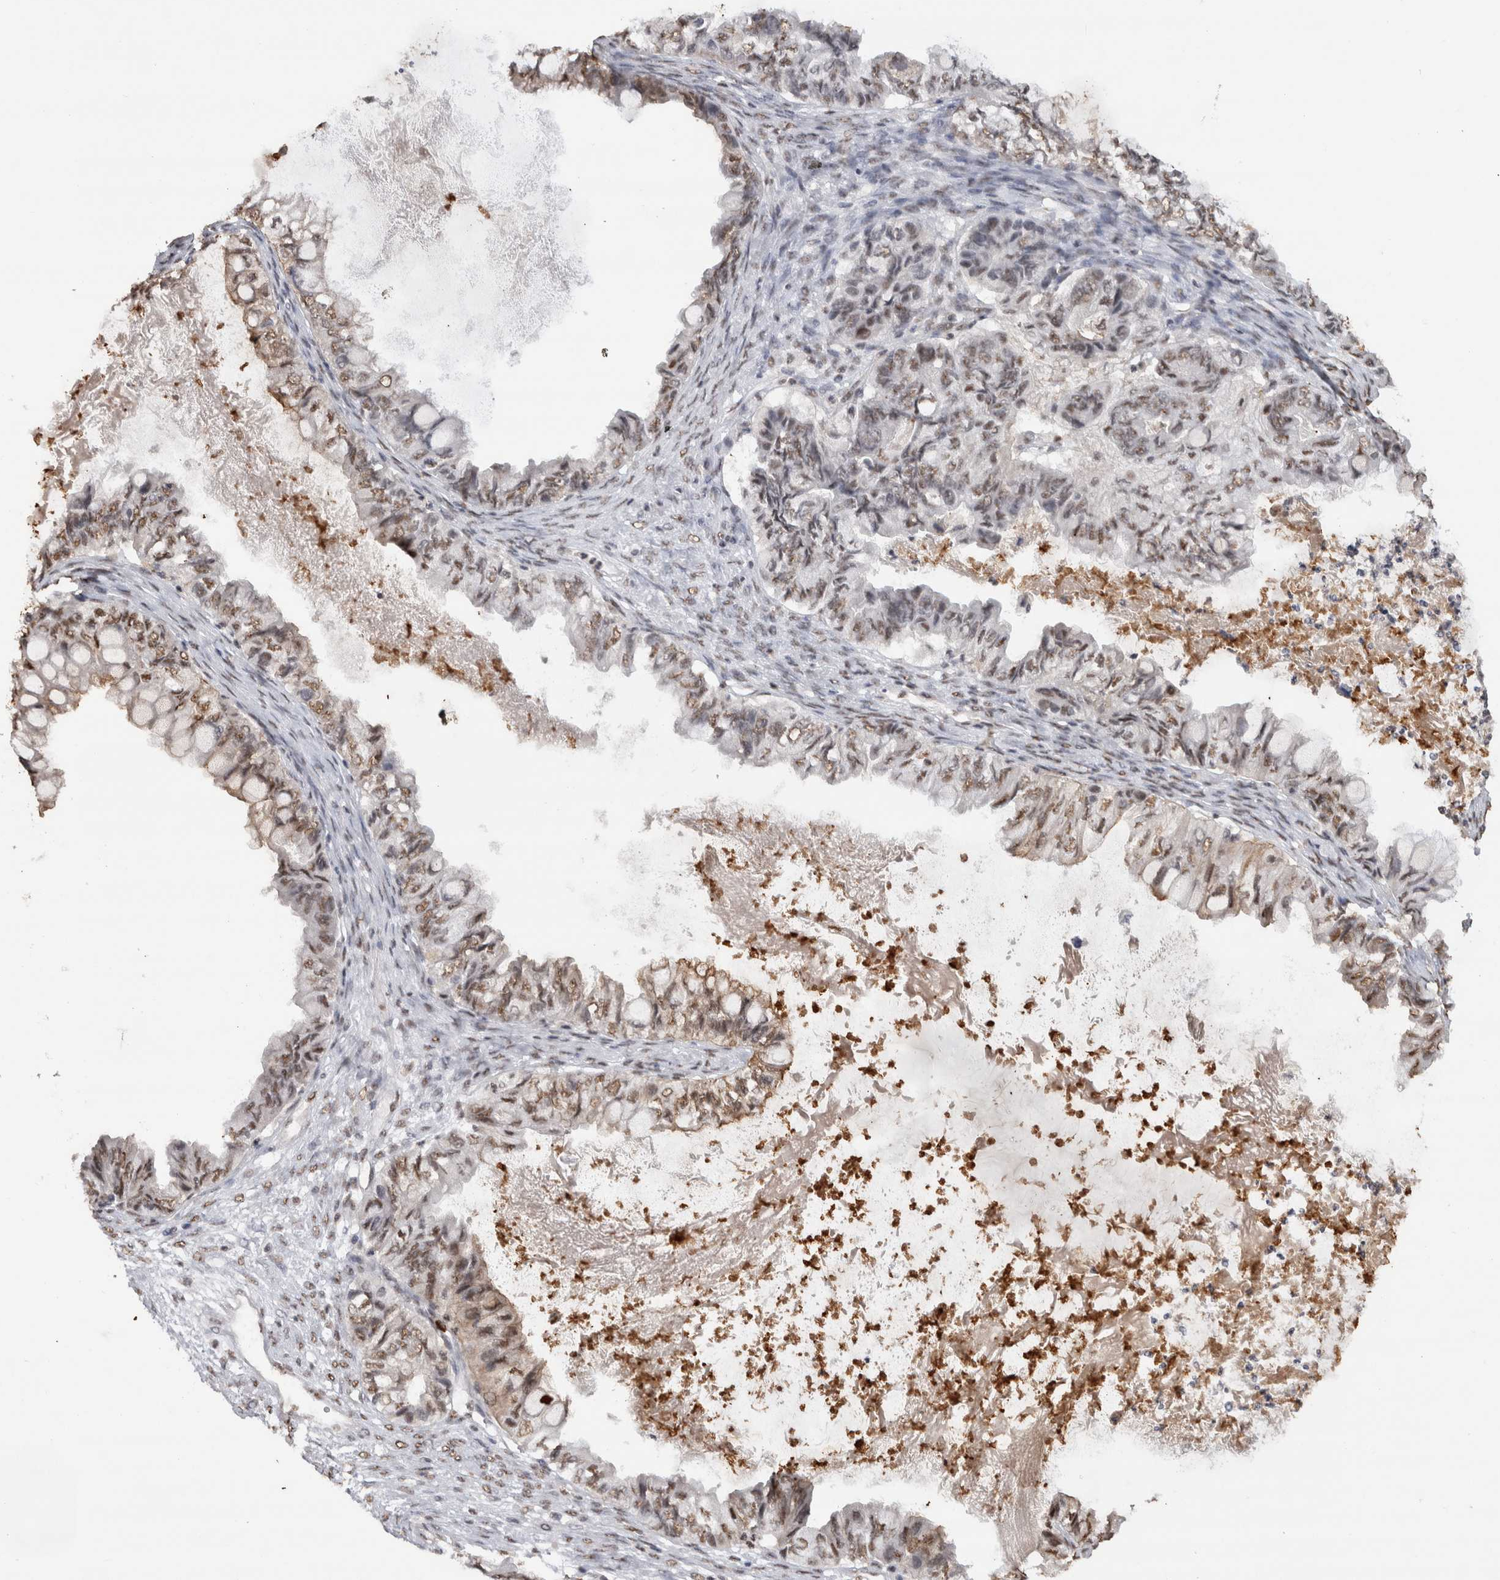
{"staining": {"intensity": "moderate", "quantity": "25%-75%", "location": "cytoplasmic/membranous,nuclear"}, "tissue": "ovarian cancer", "cell_type": "Tumor cells", "image_type": "cancer", "snomed": [{"axis": "morphology", "description": "Cystadenocarcinoma, mucinous, NOS"}, {"axis": "topography", "description": "Ovary"}], "caption": "Moderate cytoplasmic/membranous and nuclear staining is present in approximately 25%-75% of tumor cells in mucinous cystadenocarcinoma (ovarian).", "gene": "RPS6KA2", "patient": {"sex": "female", "age": 80}}